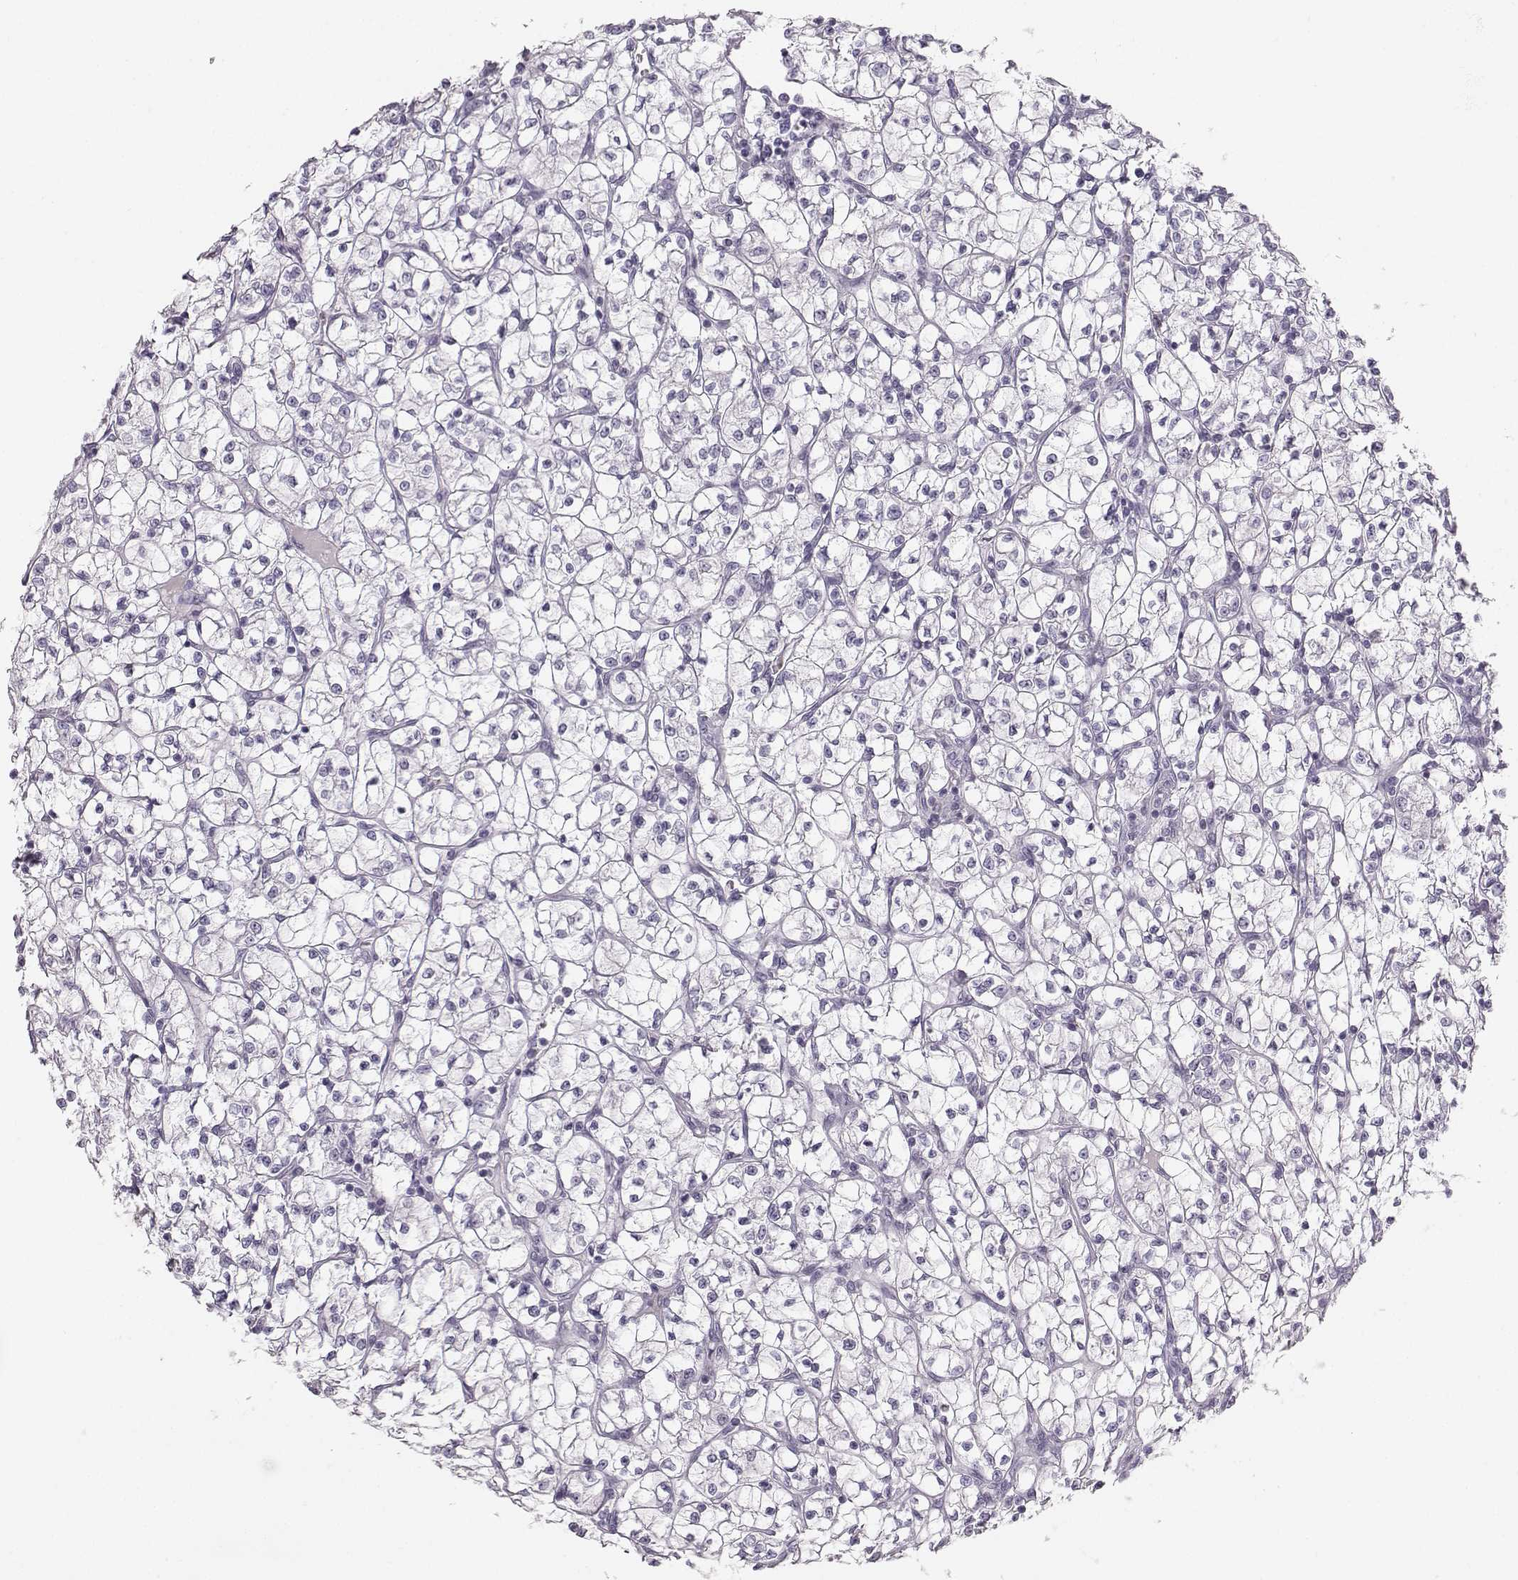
{"staining": {"intensity": "negative", "quantity": "none", "location": "none"}, "tissue": "renal cancer", "cell_type": "Tumor cells", "image_type": "cancer", "snomed": [{"axis": "morphology", "description": "Adenocarcinoma, NOS"}, {"axis": "topography", "description": "Kidney"}], "caption": "Renal cancer was stained to show a protein in brown. There is no significant positivity in tumor cells. Nuclei are stained in blue.", "gene": "CASR", "patient": {"sex": "female", "age": 64}}